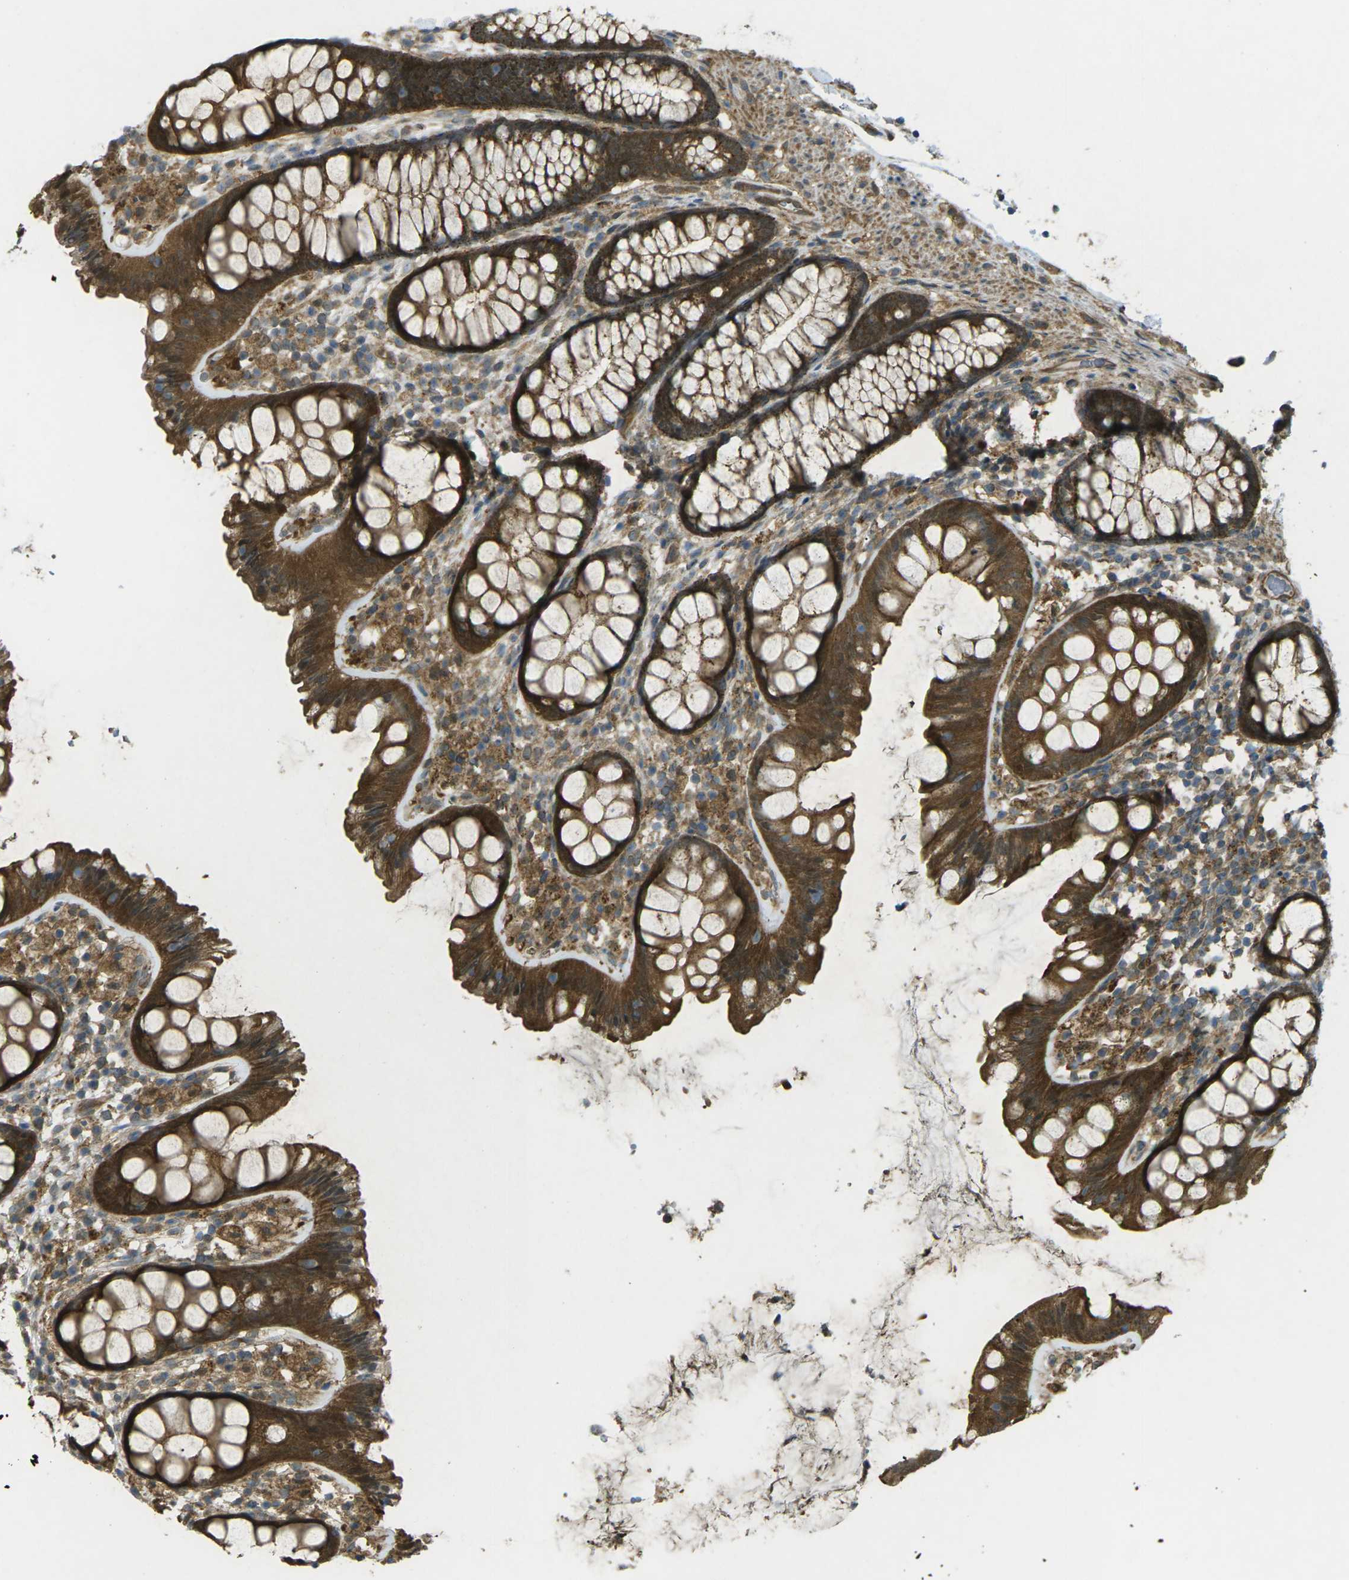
{"staining": {"intensity": "strong", "quantity": ">75%", "location": "cytoplasmic/membranous"}, "tissue": "colon", "cell_type": "Endothelial cells", "image_type": "normal", "snomed": [{"axis": "morphology", "description": "Normal tissue, NOS"}, {"axis": "topography", "description": "Colon"}], "caption": "Immunohistochemical staining of benign human colon demonstrates high levels of strong cytoplasmic/membranous positivity in approximately >75% of endothelial cells.", "gene": "CHMP3", "patient": {"sex": "female", "age": 56}}